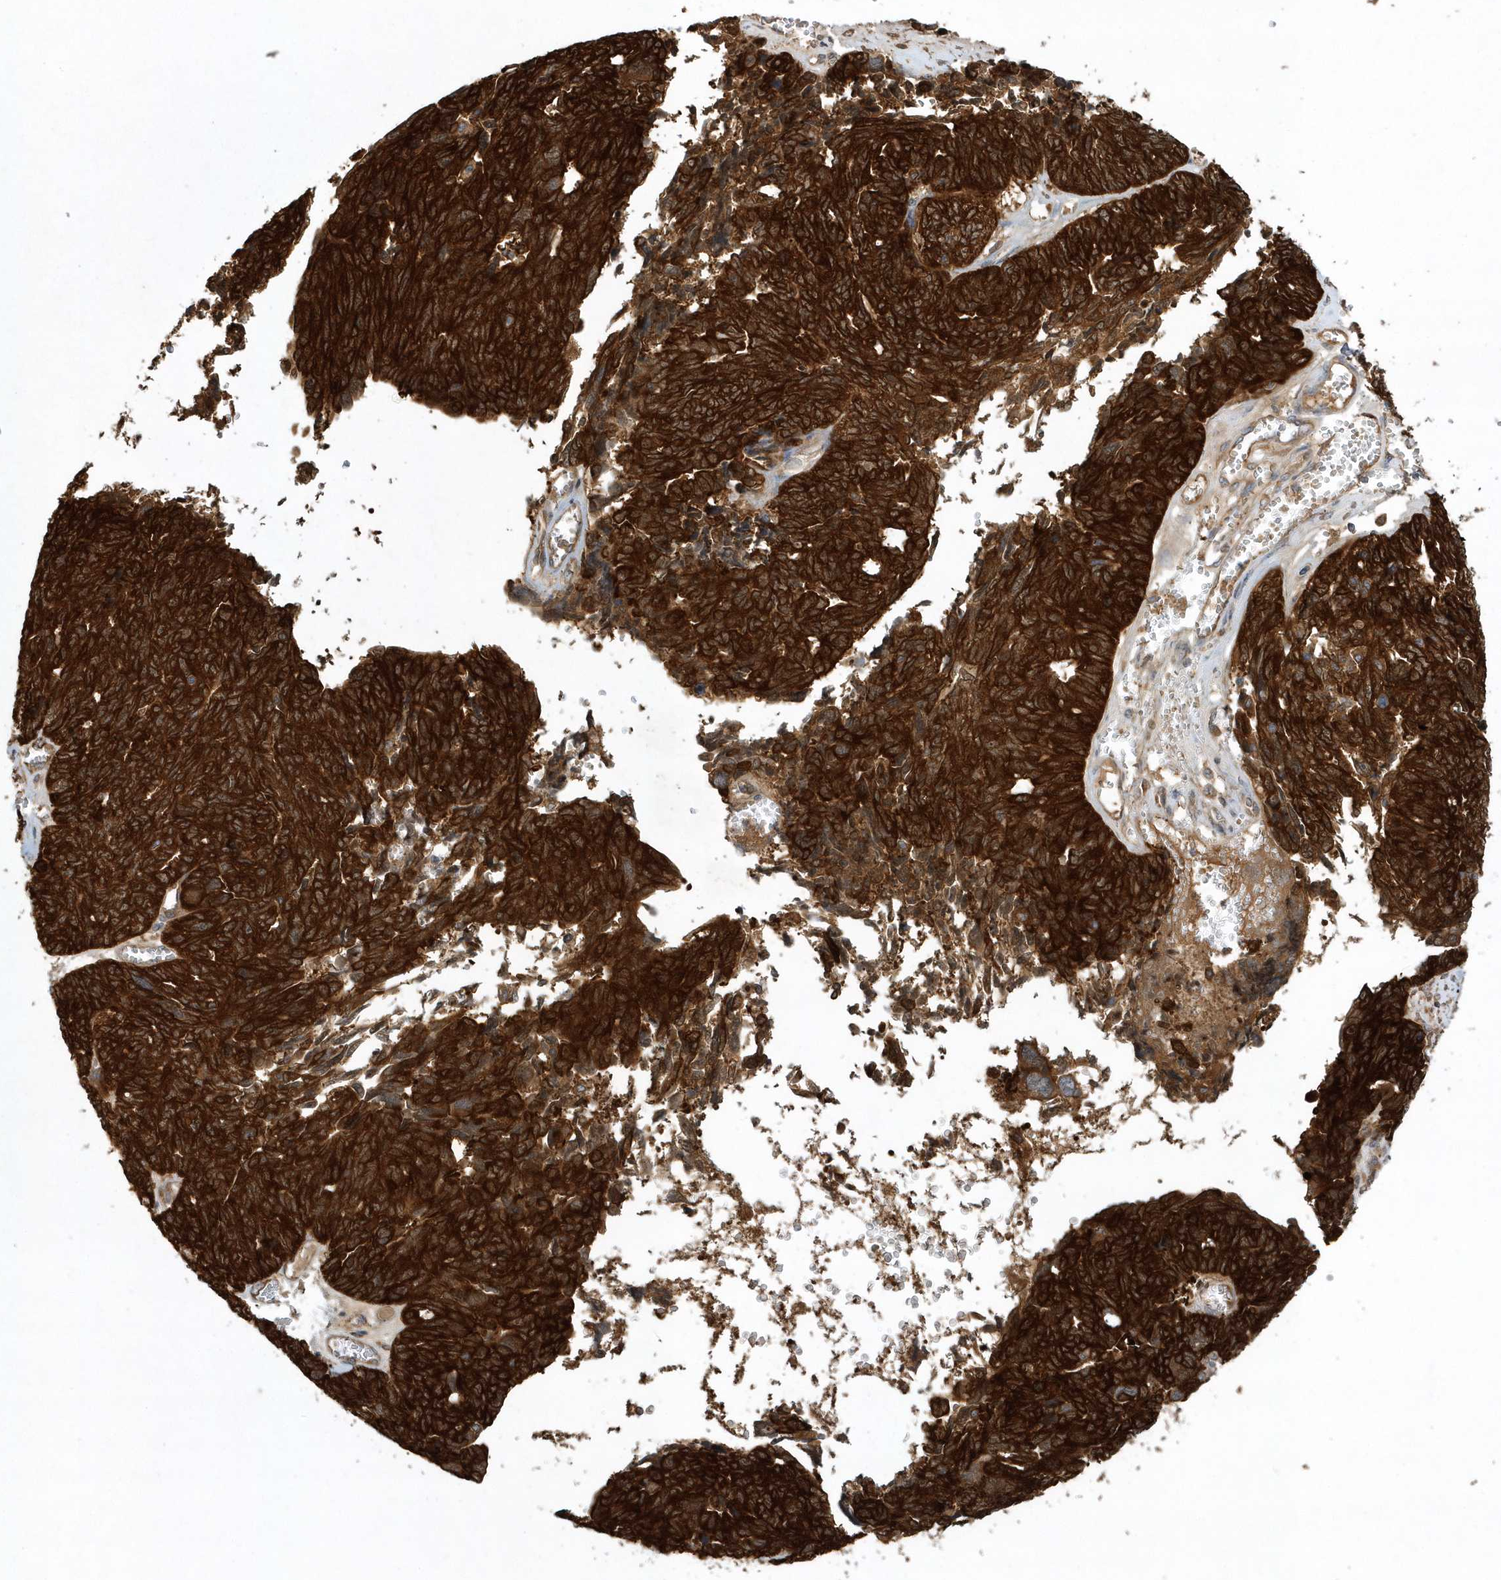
{"staining": {"intensity": "strong", "quantity": ">75%", "location": "cytoplasmic/membranous"}, "tissue": "ovarian cancer", "cell_type": "Tumor cells", "image_type": "cancer", "snomed": [{"axis": "morphology", "description": "Cystadenocarcinoma, serous, NOS"}, {"axis": "topography", "description": "Ovary"}], "caption": "Tumor cells display high levels of strong cytoplasmic/membranous expression in about >75% of cells in ovarian serous cystadenocarcinoma.", "gene": "PAICS", "patient": {"sex": "female", "age": 79}}